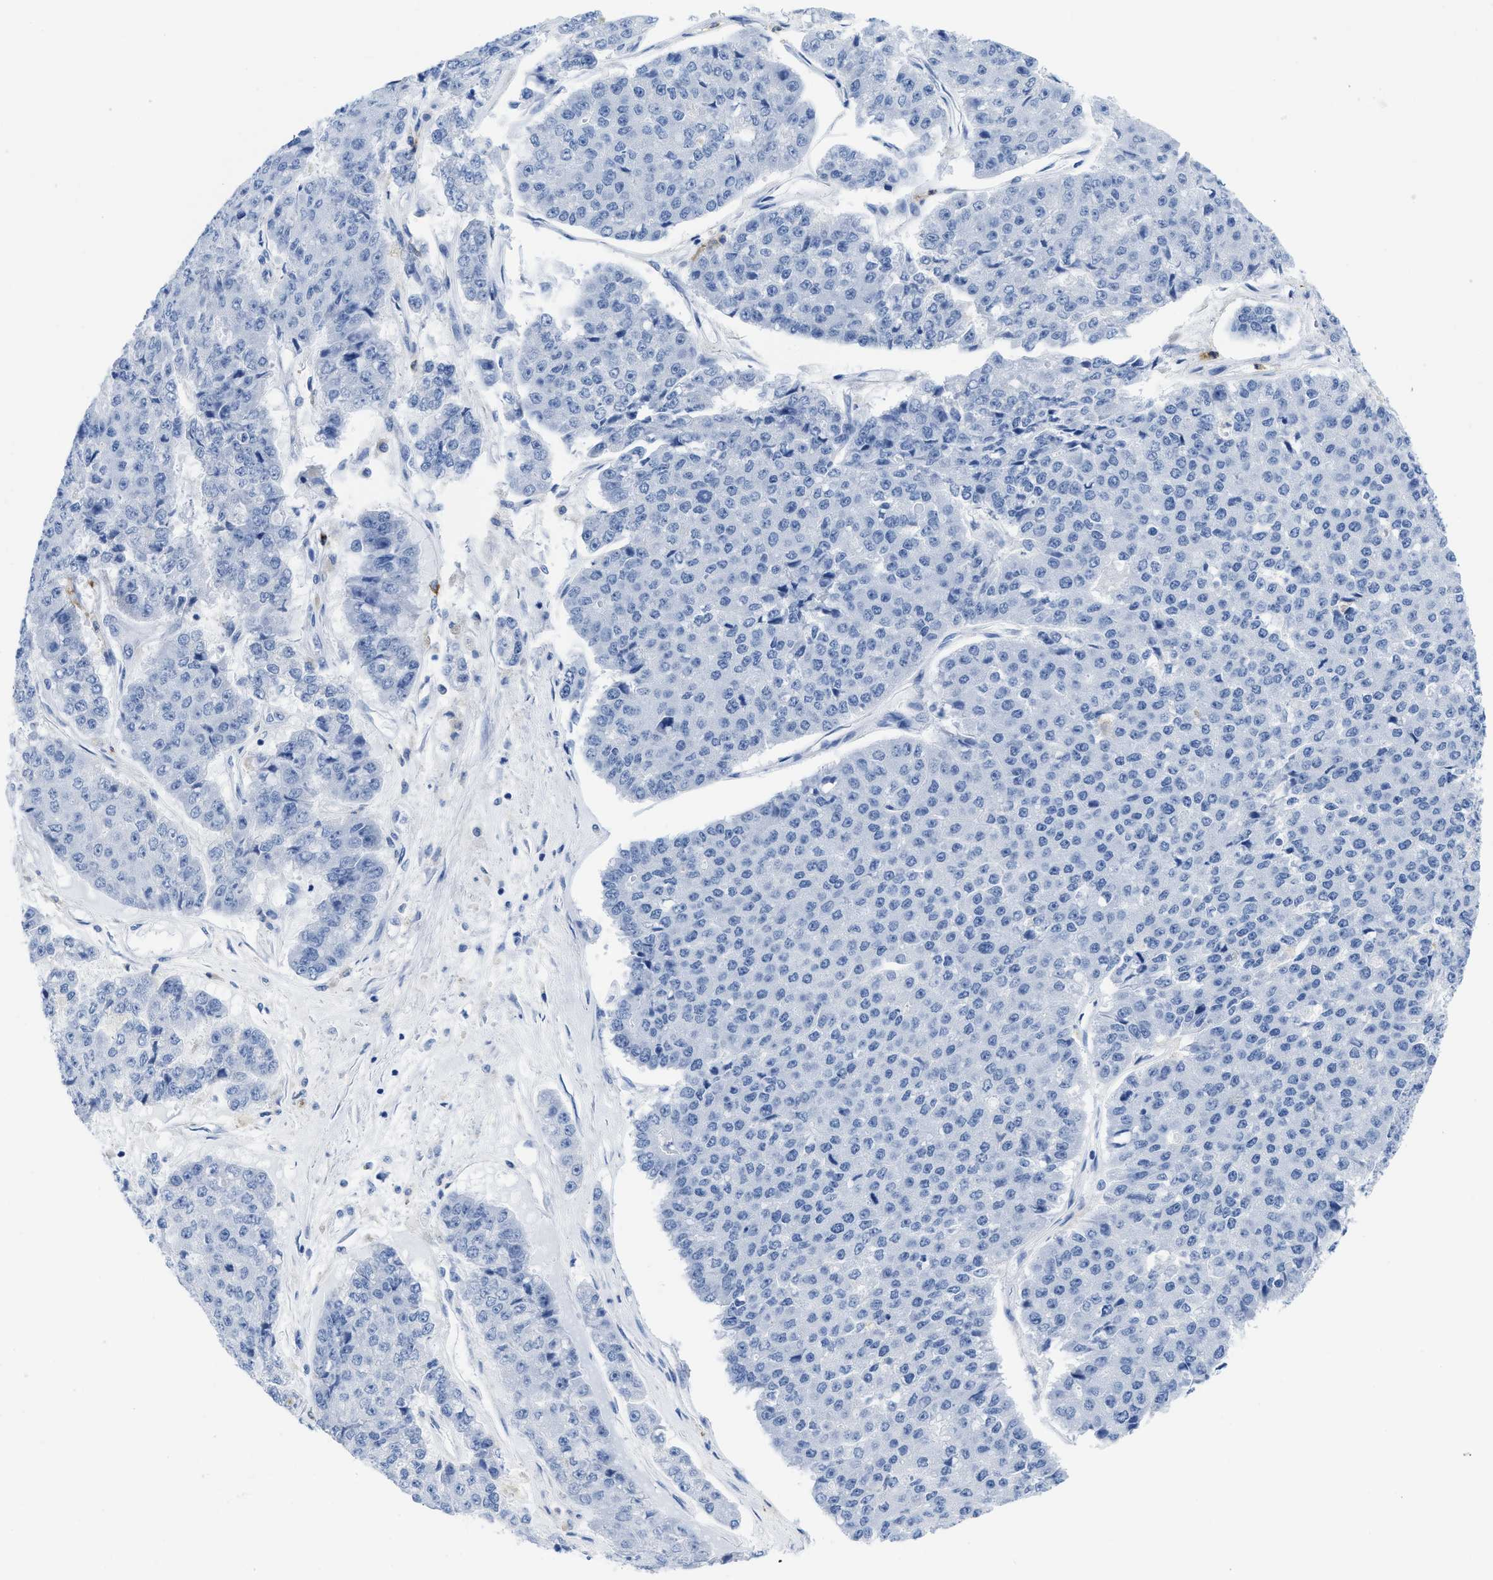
{"staining": {"intensity": "negative", "quantity": "none", "location": "none"}, "tissue": "pancreatic cancer", "cell_type": "Tumor cells", "image_type": "cancer", "snomed": [{"axis": "morphology", "description": "Adenocarcinoma, NOS"}, {"axis": "topography", "description": "Pancreas"}], "caption": "IHC image of neoplastic tissue: pancreatic cancer (adenocarcinoma) stained with DAB (3,3'-diaminobenzidine) demonstrates no significant protein expression in tumor cells.", "gene": "CR1", "patient": {"sex": "male", "age": 50}}